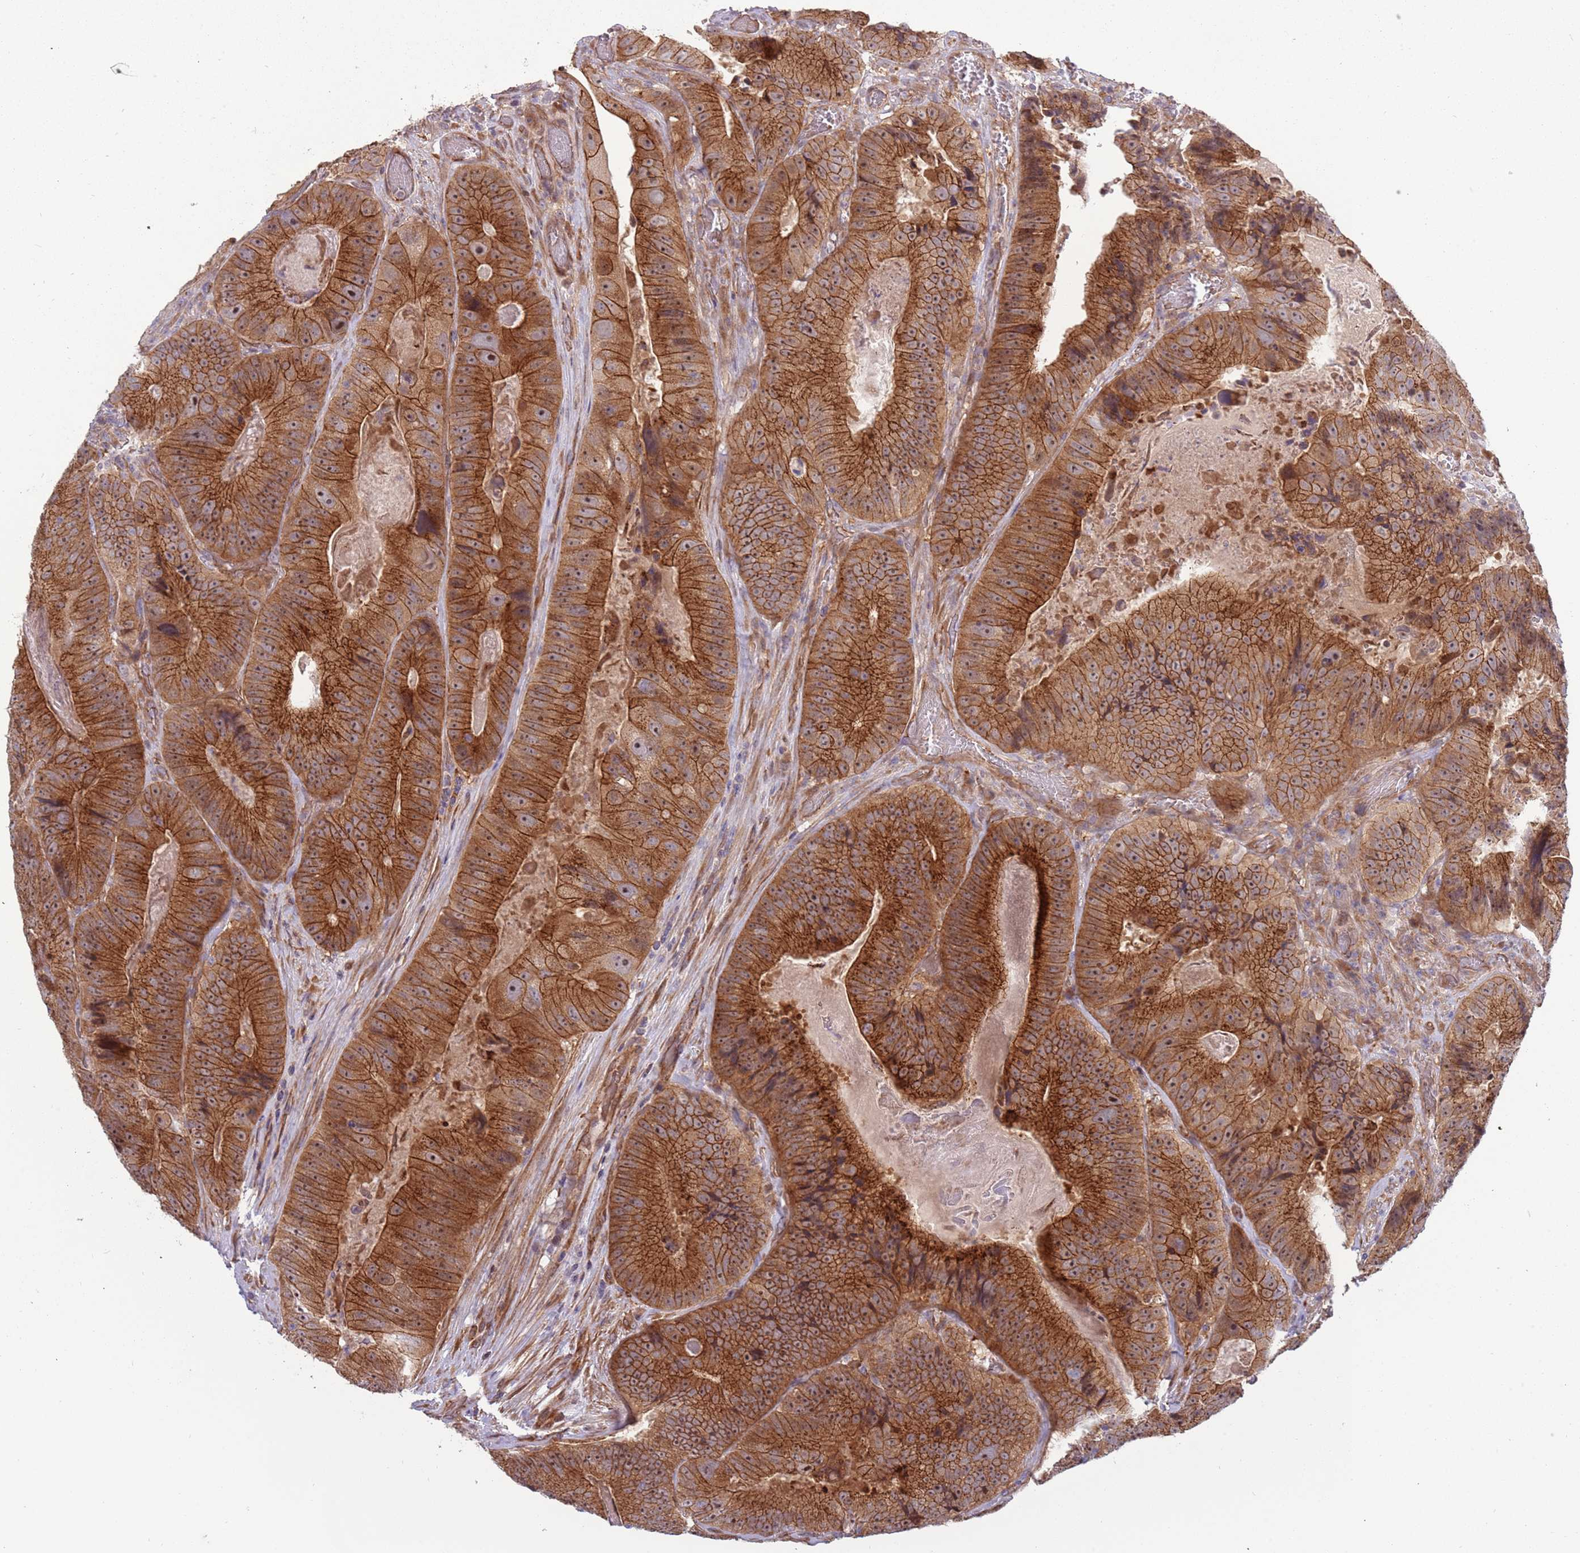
{"staining": {"intensity": "strong", "quantity": ">75%", "location": "cytoplasmic/membranous"}, "tissue": "colorectal cancer", "cell_type": "Tumor cells", "image_type": "cancer", "snomed": [{"axis": "morphology", "description": "Adenocarcinoma, NOS"}, {"axis": "topography", "description": "Colon"}], "caption": "Immunohistochemistry (IHC) staining of colorectal adenocarcinoma, which shows high levels of strong cytoplasmic/membranous positivity in approximately >75% of tumor cells indicating strong cytoplasmic/membranous protein staining. The staining was performed using DAB (brown) for protein detection and nuclei were counterstained in hematoxylin (blue).", "gene": "ITGB6", "patient": {"sex": "female", "age": 86}}